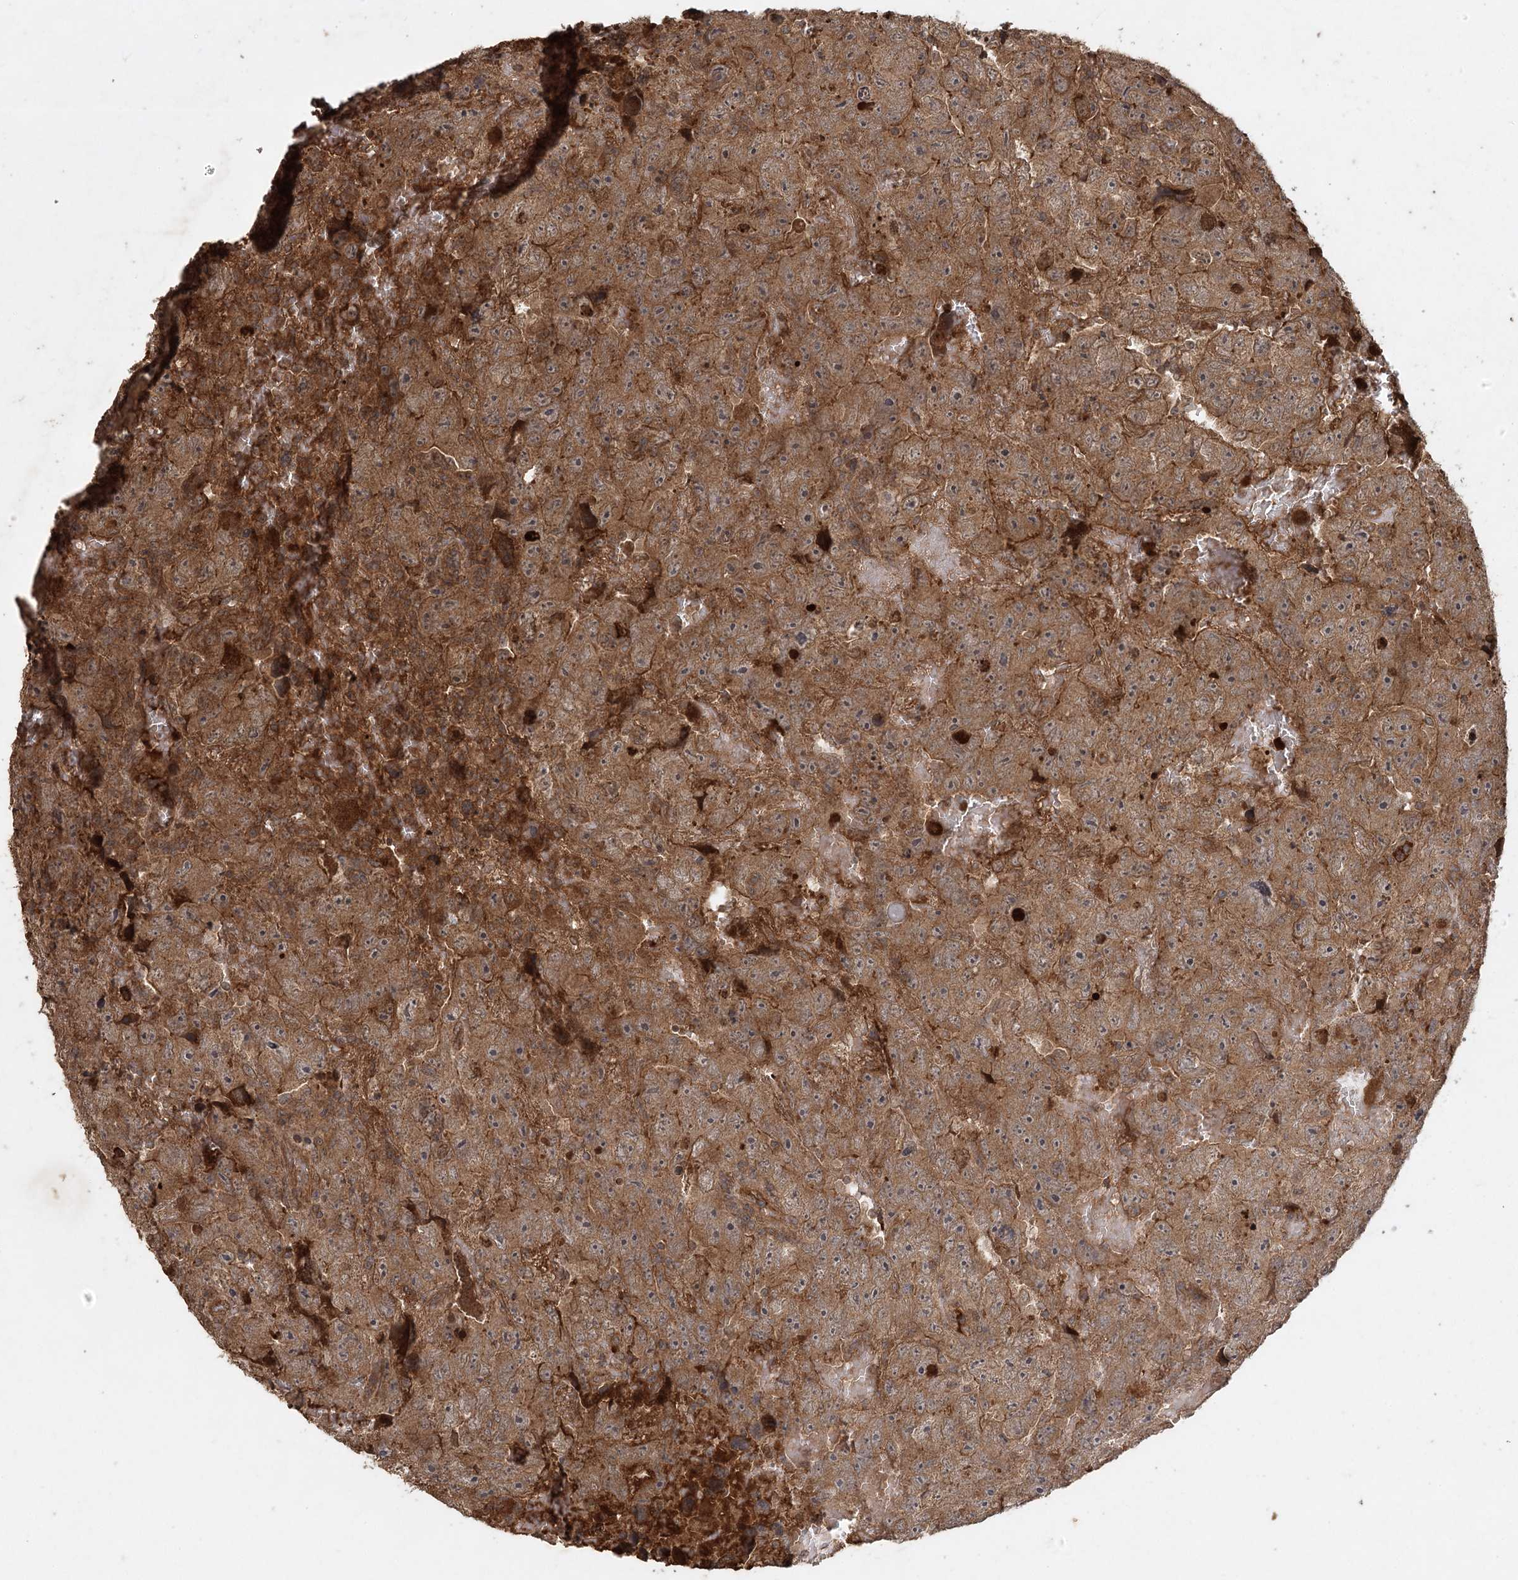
{"staining": {"intensity": "moderate", "quantity": ">75%", "location": "cytoplasmic/membranous"}, "tissue": "testis cancer", "cell_type": "Tumor cells", "image_type": "cancer", "snomed": [{"axis": "morphology", "description": "Carcinoma, Embryonal, NOS"}, {"axis": "topography", "description": "Testis"}], "caption": "This is a micrograph of IHC staining of testis cancer, which shows moderate expression in the cytoplasmic/membranous of tumor cells.", "gene": "ARL13A", "patient": {"sex": "male", "age": 45}}